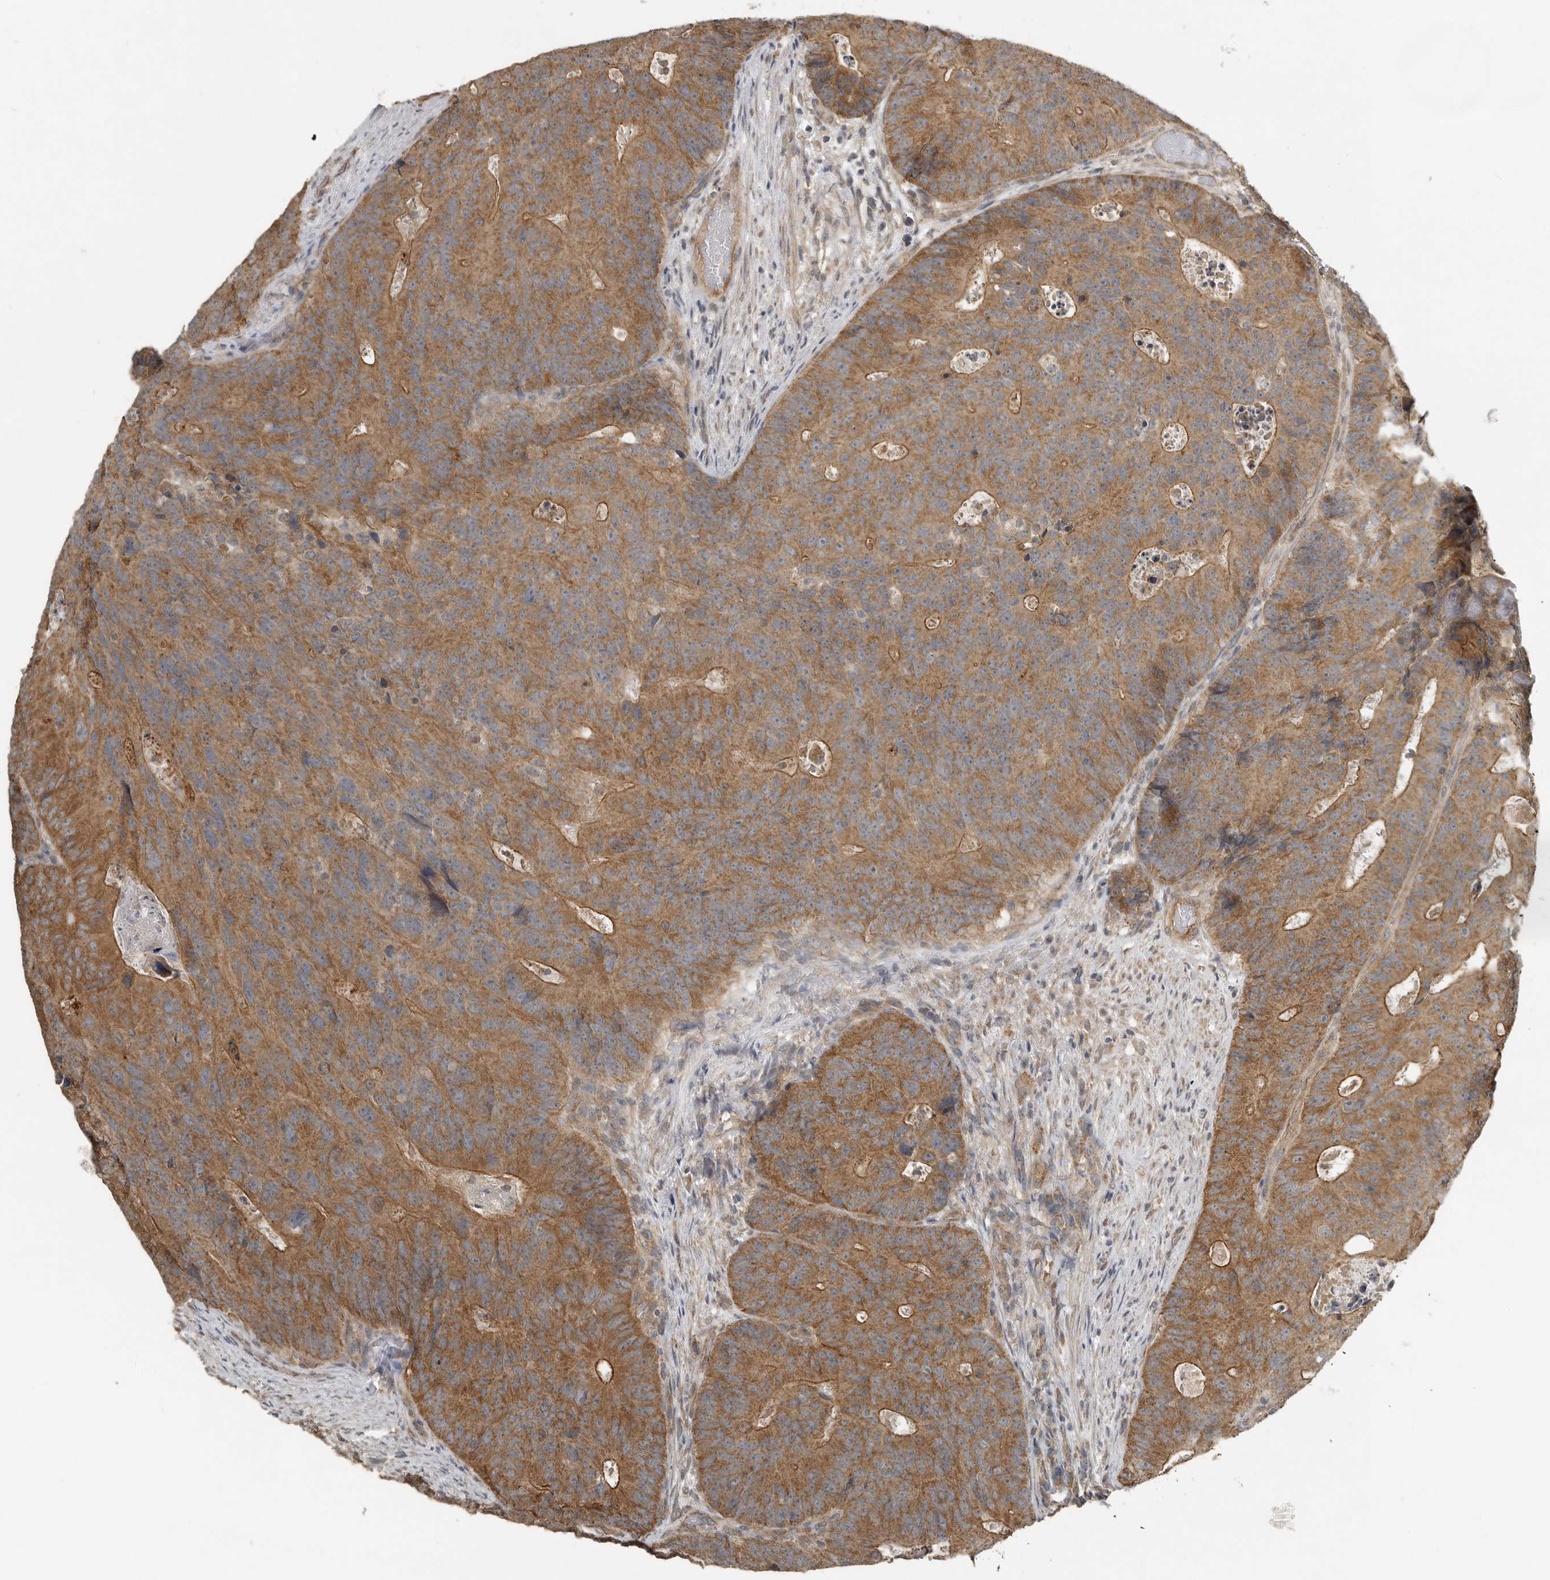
{"staining": {"intensity": "moderate", "quantity": ">75%", "location": "cytoplasmic/membranous"}, "tissue": "colorectal cancer", "cell_type": "Tumor cells", "image_type": "cancer", "snomed": [{"axis": "morphology", "description": "Adenocarcinoma, NOS"}, {"axis": "topography", "description": "Colon"}], "caption": "Immunohistochemical staining of colorectal cancer shows medium levels of moderate cytoplasmic/membranous expression in approximately >75% of tumor cells. The protein is shown in brown color, while the nuclei are stained blue.", "gene": "AFAP1", "patient": {"sex": "male", "age": 87}}